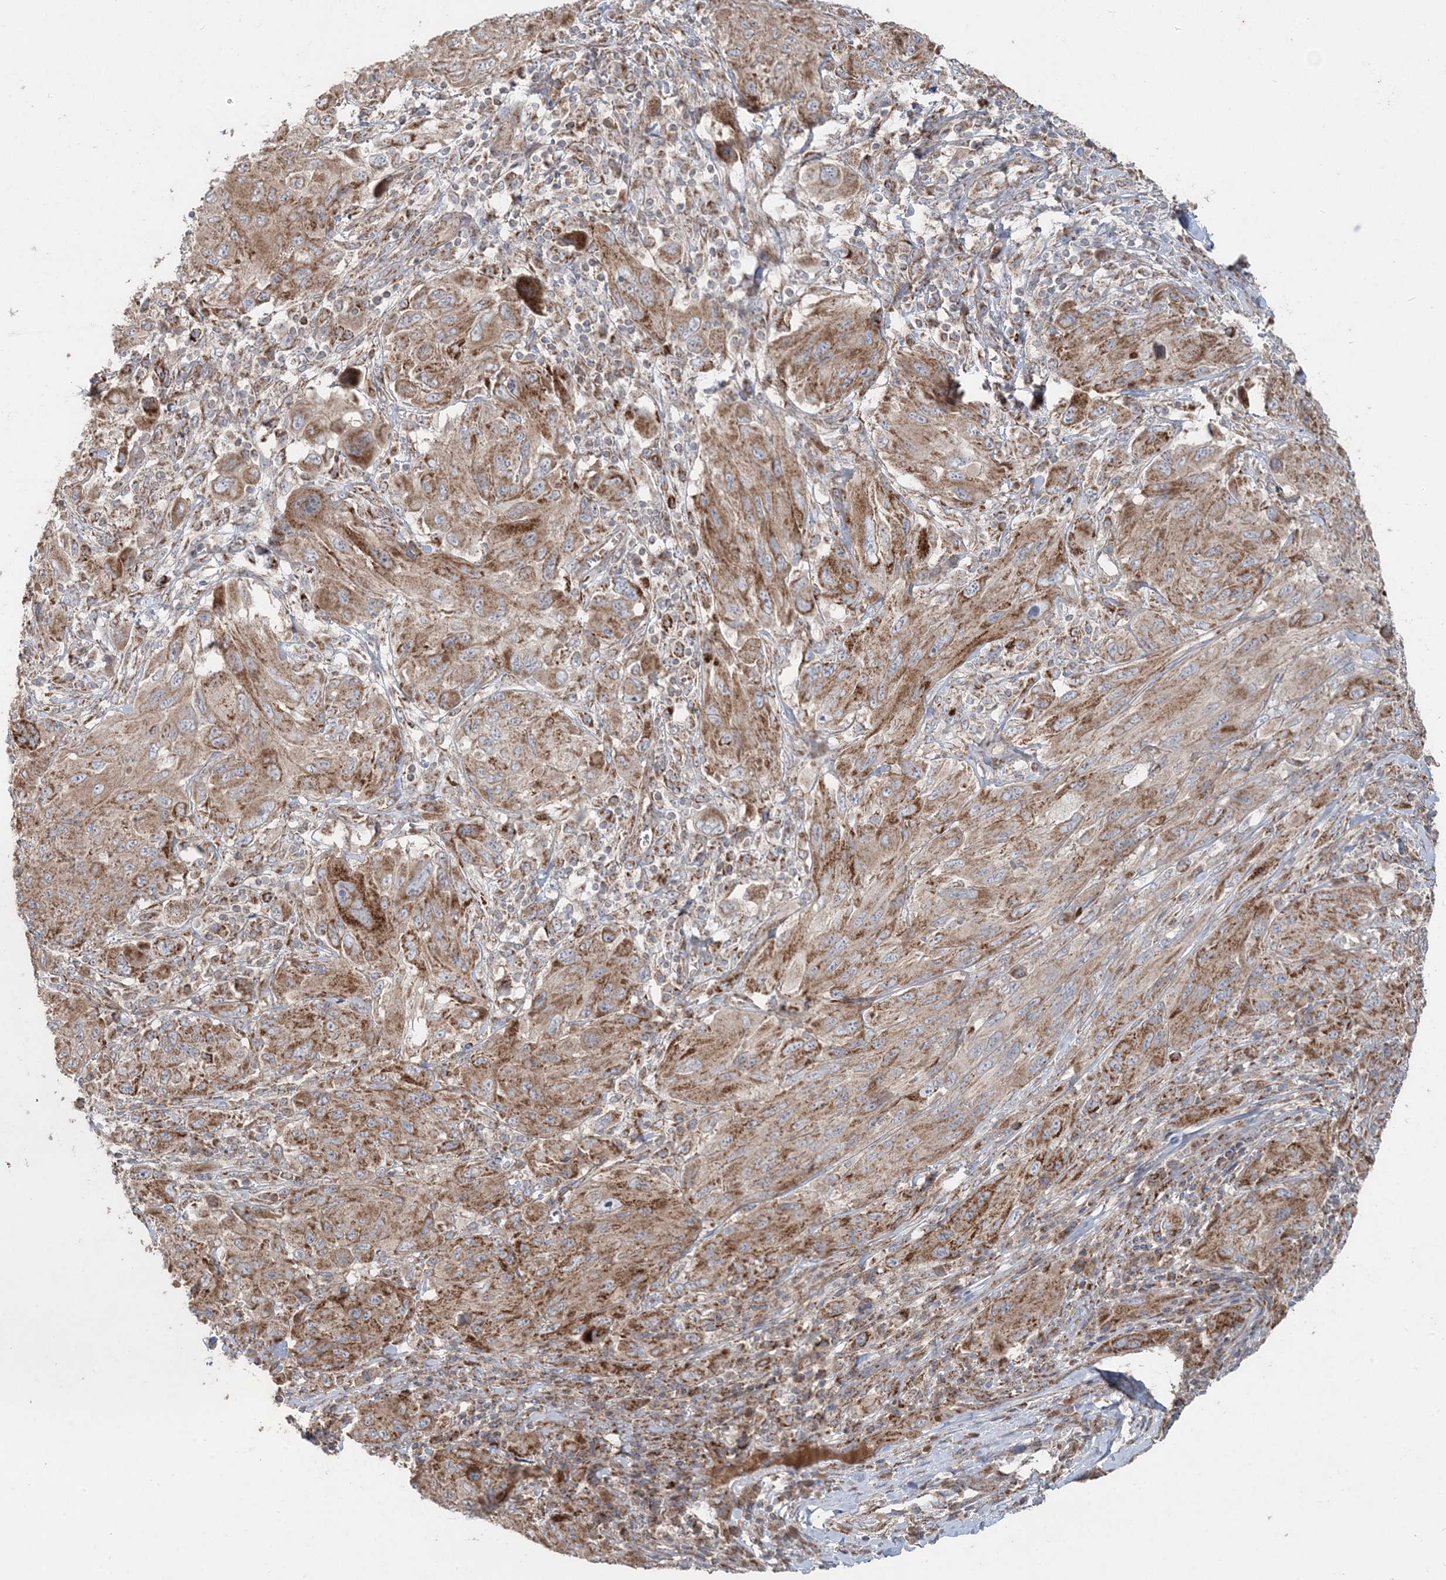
{"staining": {"intensity": "moderate", "quantity": ">75%", "location": "cytoplasmic/membranous"}, "tissue": "melanoma", "cell_type": "Tumor cells", "image_type": "cancer", "snomed": [{"axis": "morphology", "description": "Malignant melanoma, NOS"}, {"axis": "topography", "description": "Skin"}], "caption": "Human melanoma stained with a brown dye demonstrates moderate cytoplasmic/membranous positive staining in about >75% of tumor cells.", "gene": "LRPPRC", "patient": {"sex": "female", "age": 91}}